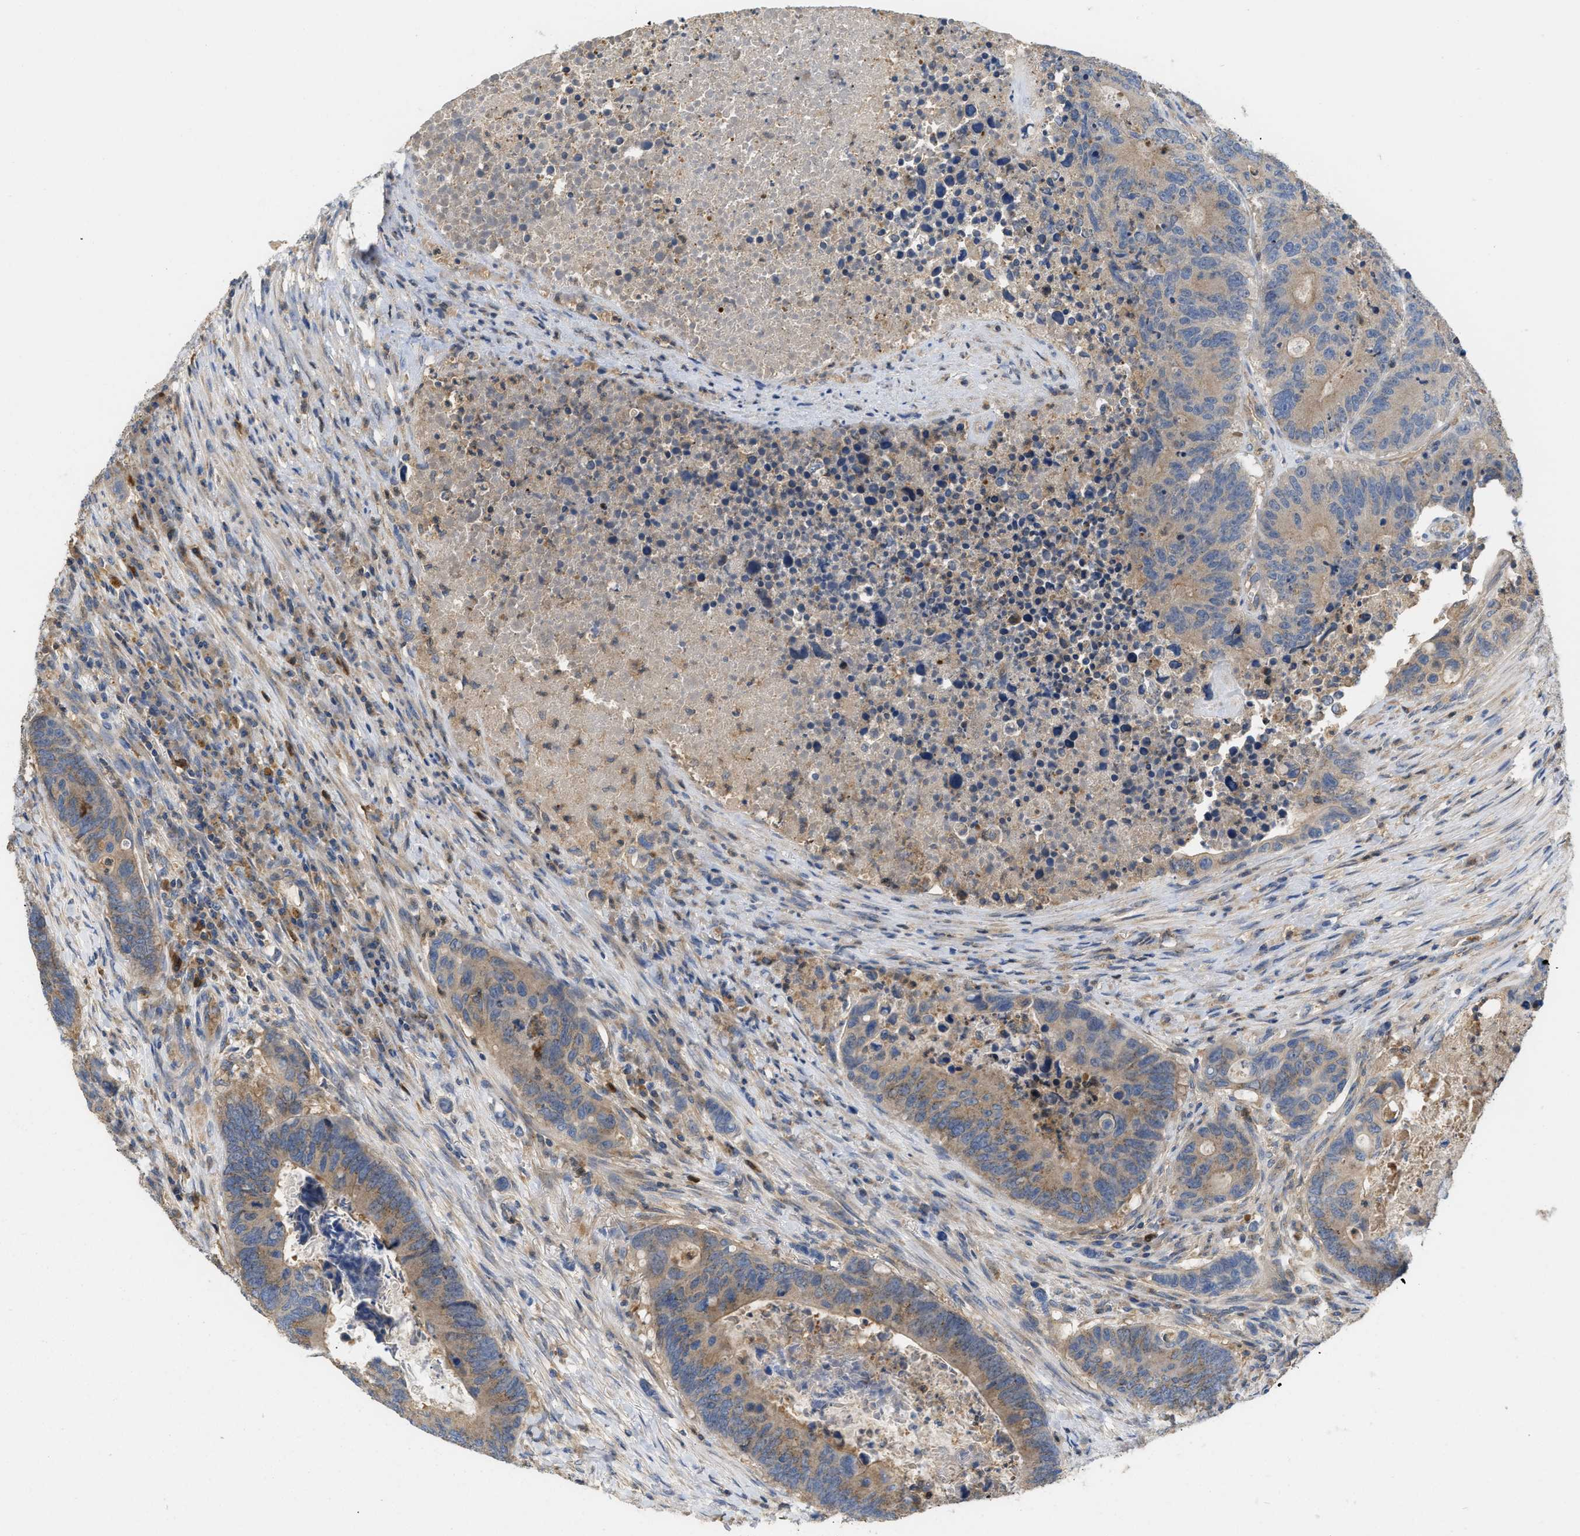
{"staining": {"intensity": "weak", "quantity": ">75%", "location": "cytoplasmic/membranous"}, "tissue": "colorectal cancer", "cell_type": "Tumor cells", "image_type": "cancer", "snomed": [{"axis": "morphology", "description": "Adenocarcinoma, NOS"}, {"axis": "topography", "description": "Colon"}], "caption": "A micrograph of human colorectal cancer (adenocarcinoma) stained for a protein displays weak cytoplasmic/membranous brown staining in tumor cells.", "gene": "RNF216", "patient": {"sex": "male", "age": 87}}